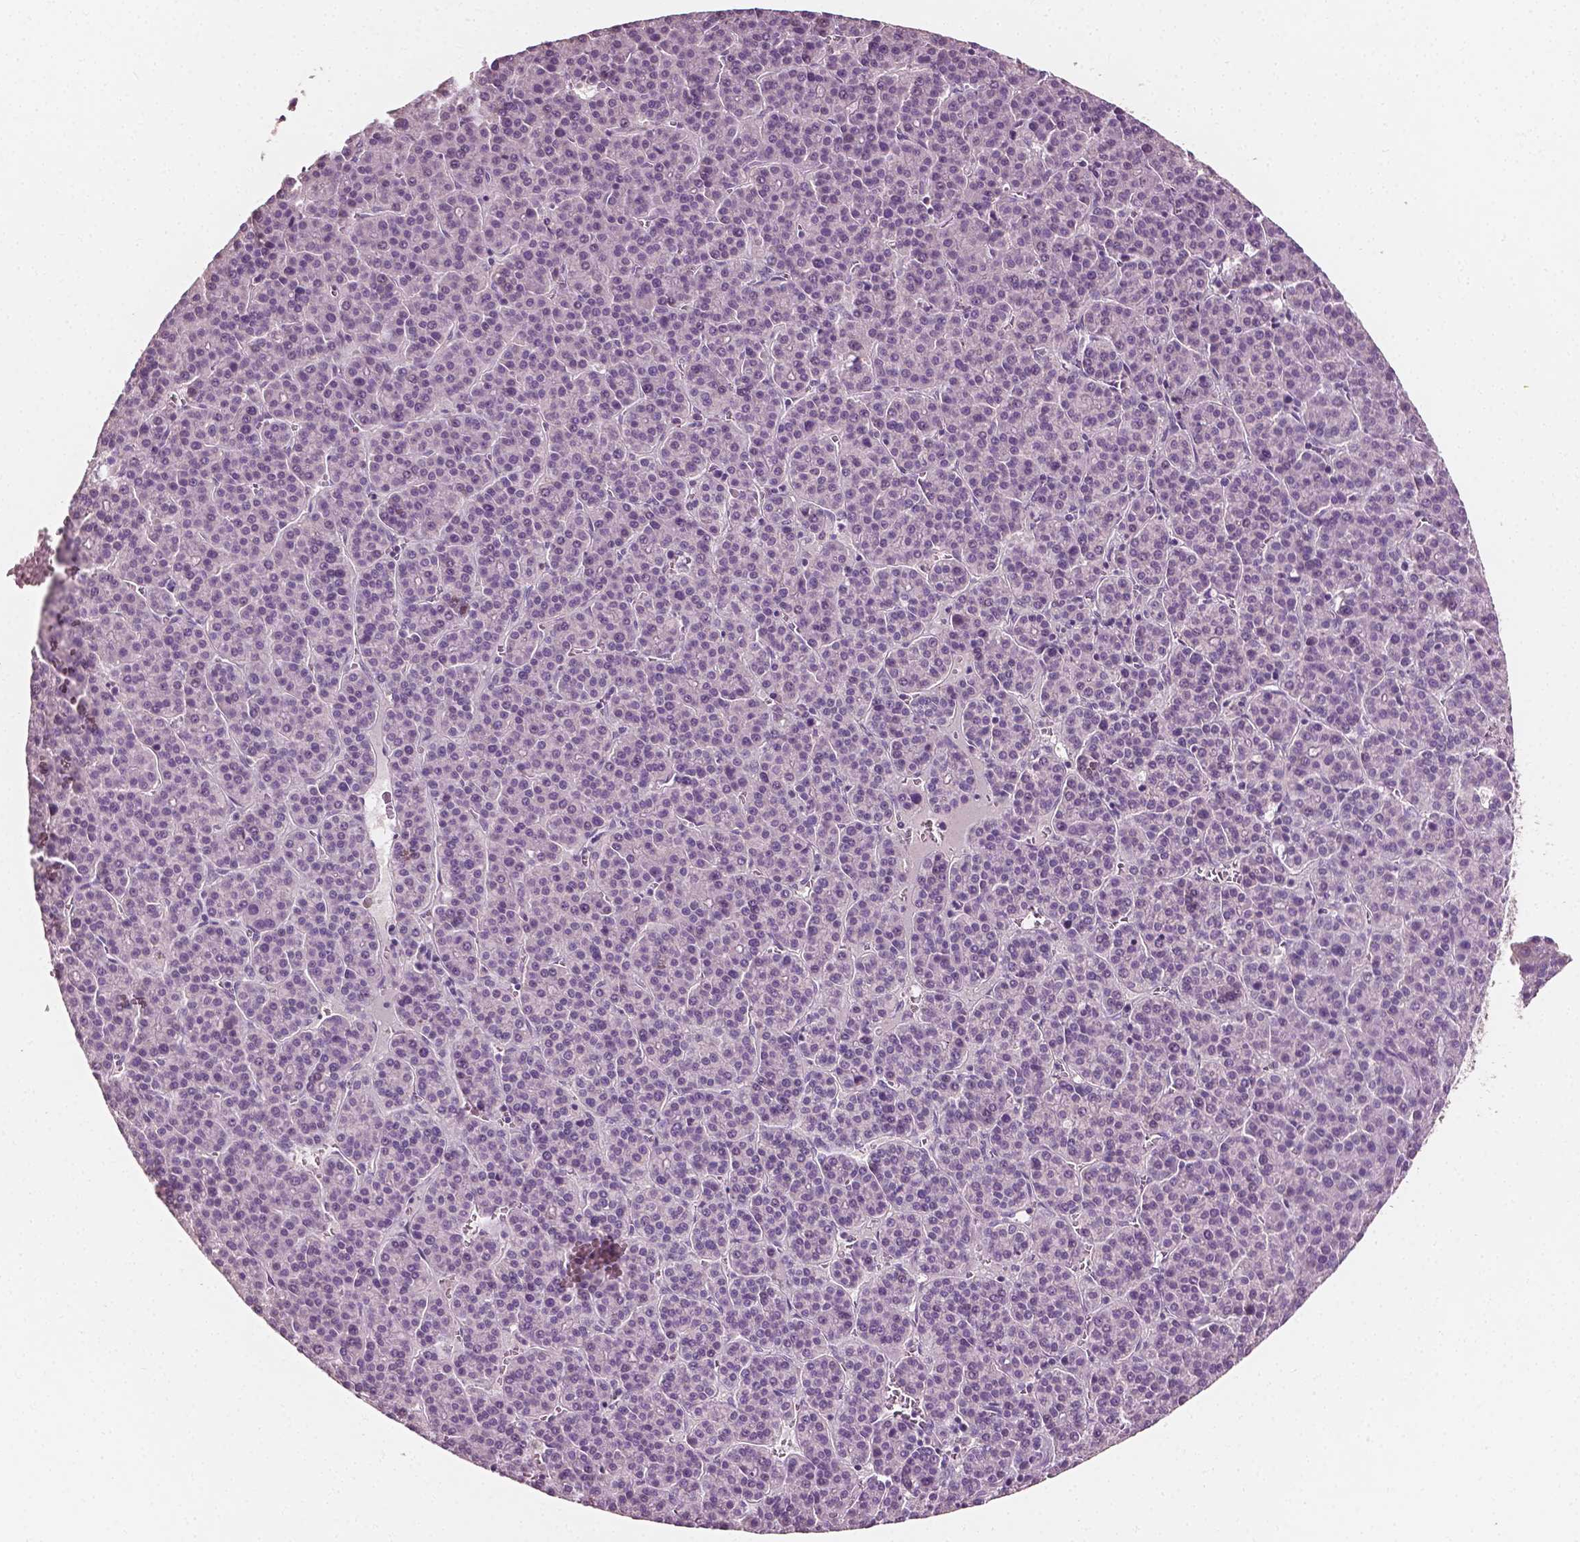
{"staining": {"intensity": "negative", "quantity": "none", "location": "none"}, "tissue": "liver cancer", "cell_type": "Tumor cells", "image_type": "cancer", "snomed": [{"axis": "morphology", "description": "Carcinoma, Hepatocellular, NOS"}, {"axis": "topography", "description": "Liver"}], "caption": "Liver cancer was stained to show a protein in brown. There is no significant expression in tumor cells.", "gene": "PLA2R1", "patient": {"sex": "female", "age": 58}}